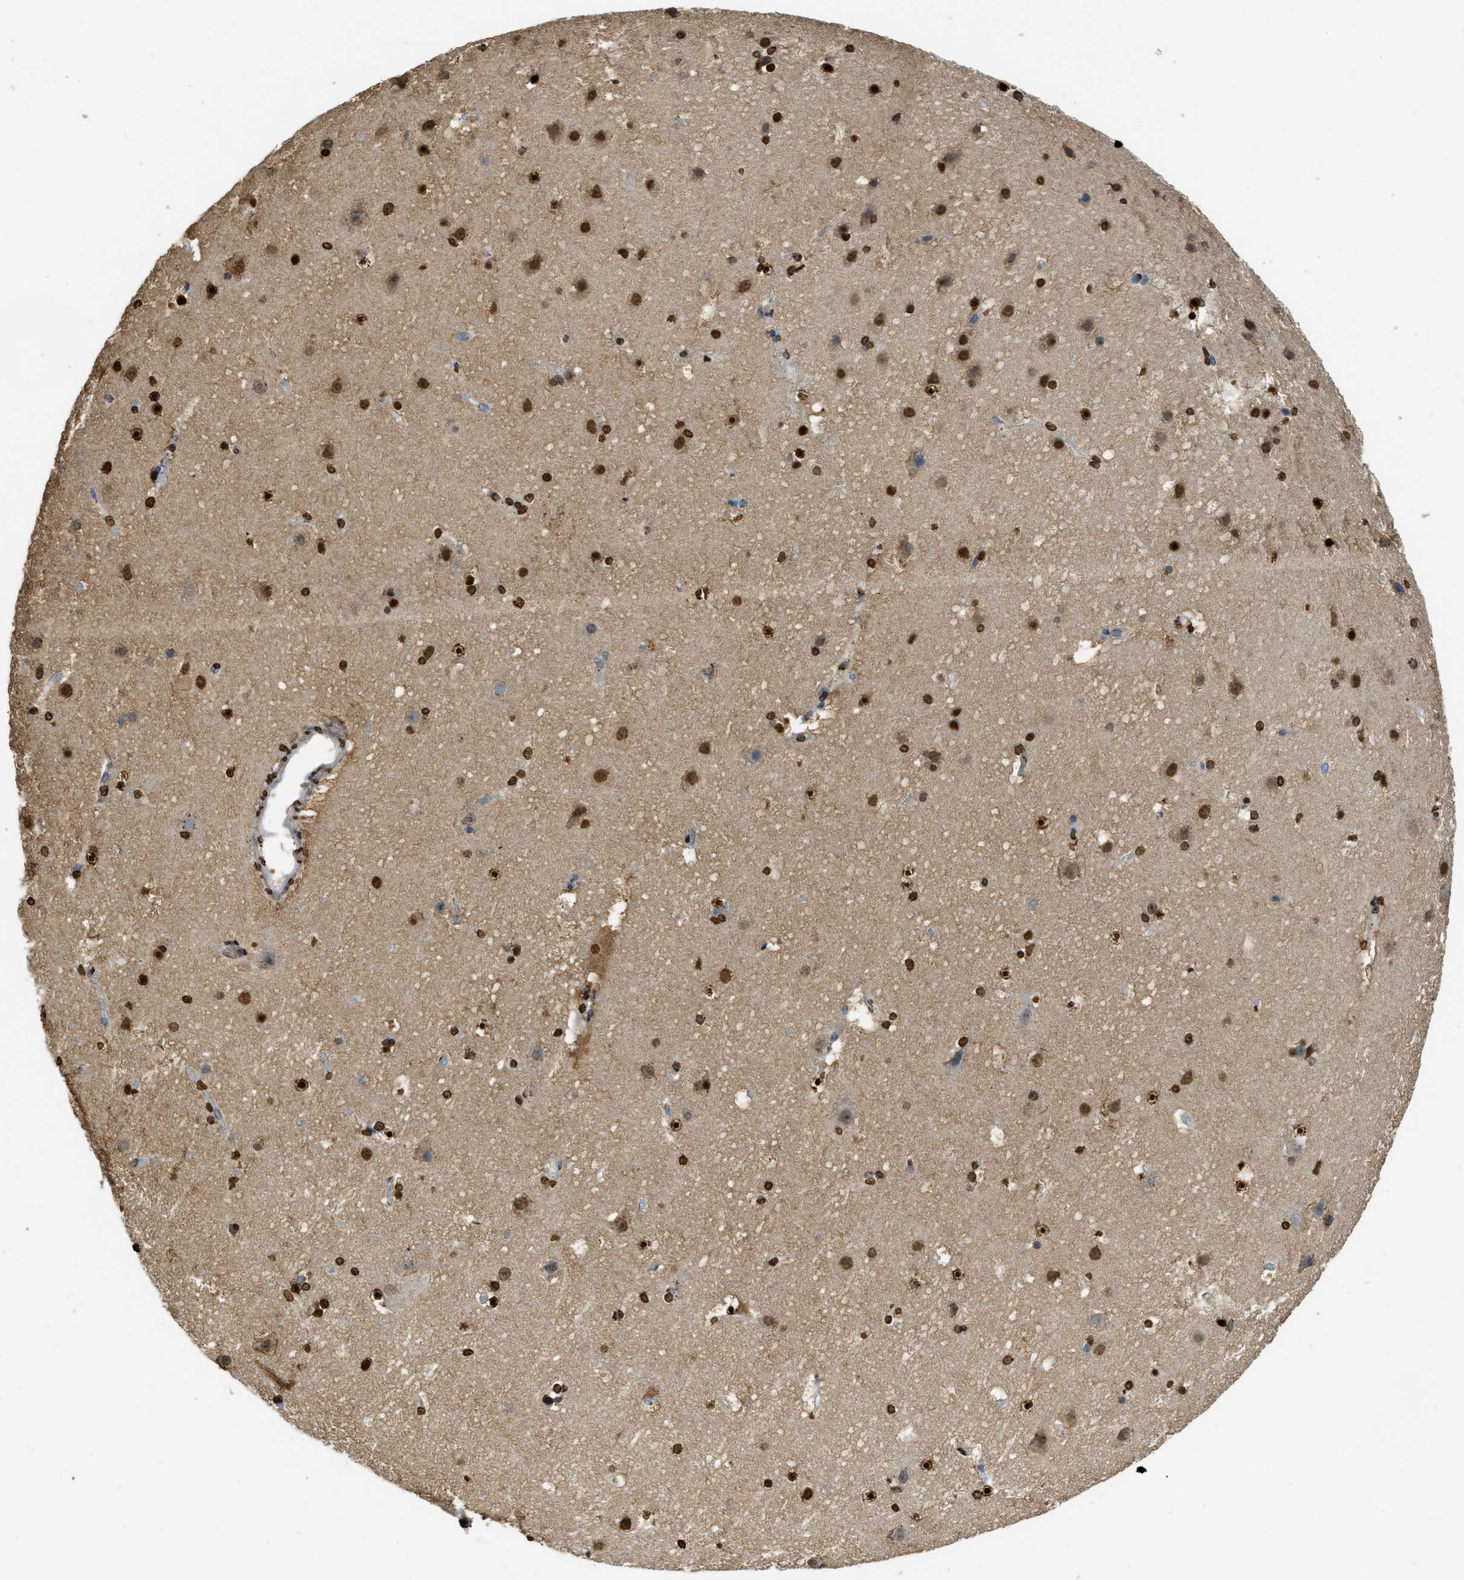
{"staining": {"intensity": "strong", "quantity": "25%-75%", "location": "nuclear"}, "tissue": "cerebral cortex", "cell_type": "Endothelial cells", "image_type": "normal", "snomed": [{"axis": "morphology", "description": "Normal tissue, NOS"}, {"axis": "topography", "description": "Cerebral cortex"}], "caption": "Strong nuclear expression for a protein is identified in about 25%-75% of endothelial cells of unremarkable cerebral cortex using immunohistochemistry (IHC).", "gene": "NR5A2", "patient": {"sex": "male", "age": 45}}